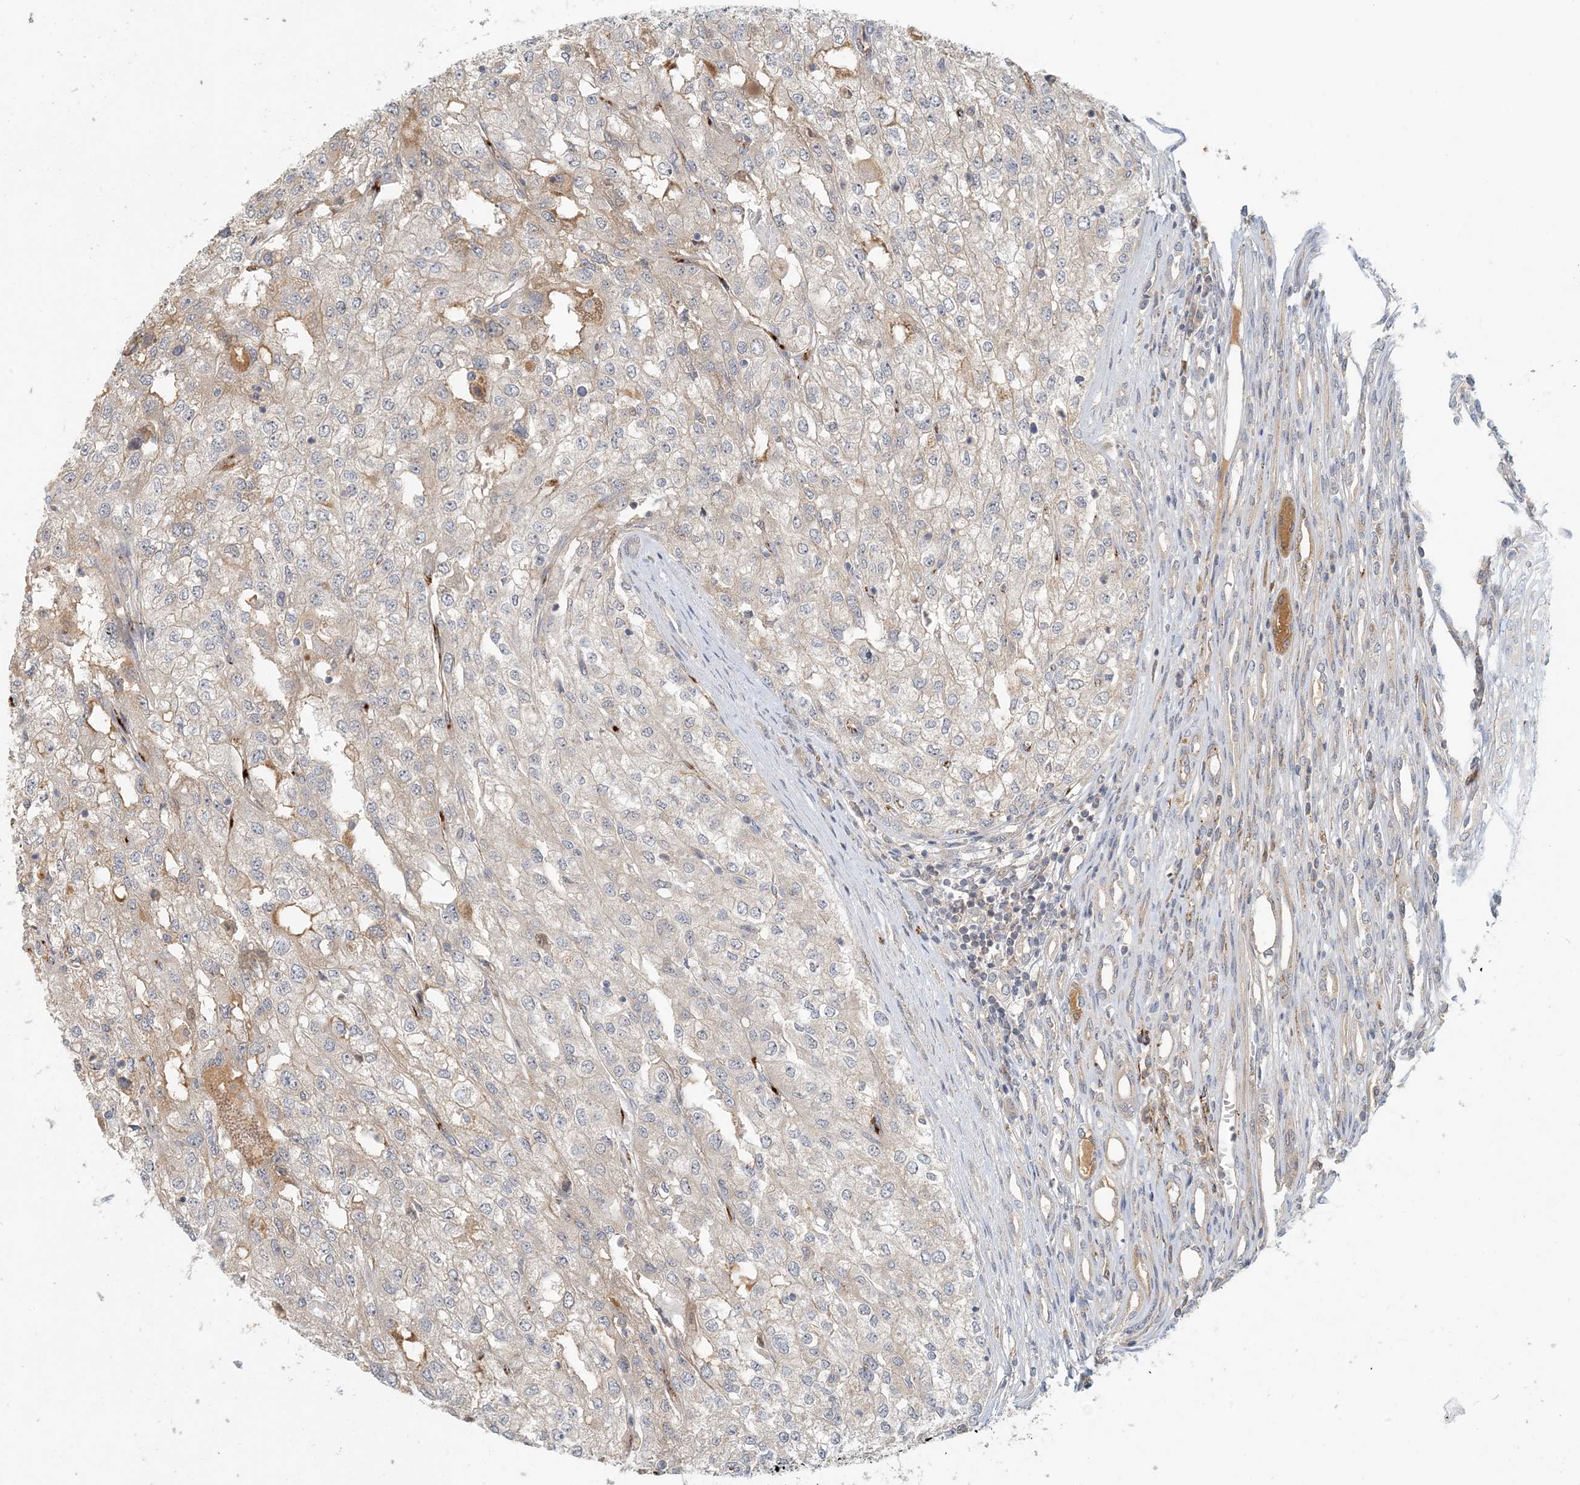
{"staining": {"intensity": "weak", "quantity": "<25%", "location": "cytoplasmic/membranous"}, "tissue": "renal cancer", "cell_type": "Tumor cells", "image_type": "cancer", "snomed": [{"axis": "morphology", "description": "Adenocarcinoma, NOS"}, {"axis": "topography", "description": "Kidney"}], "caption": "Adenocarcinoma (renal) was stained to show a protein in brown. There is no significant staining in tumor cells.", "gene": "ZBTB3", "patient": {"sex": "female", "age": 54}}